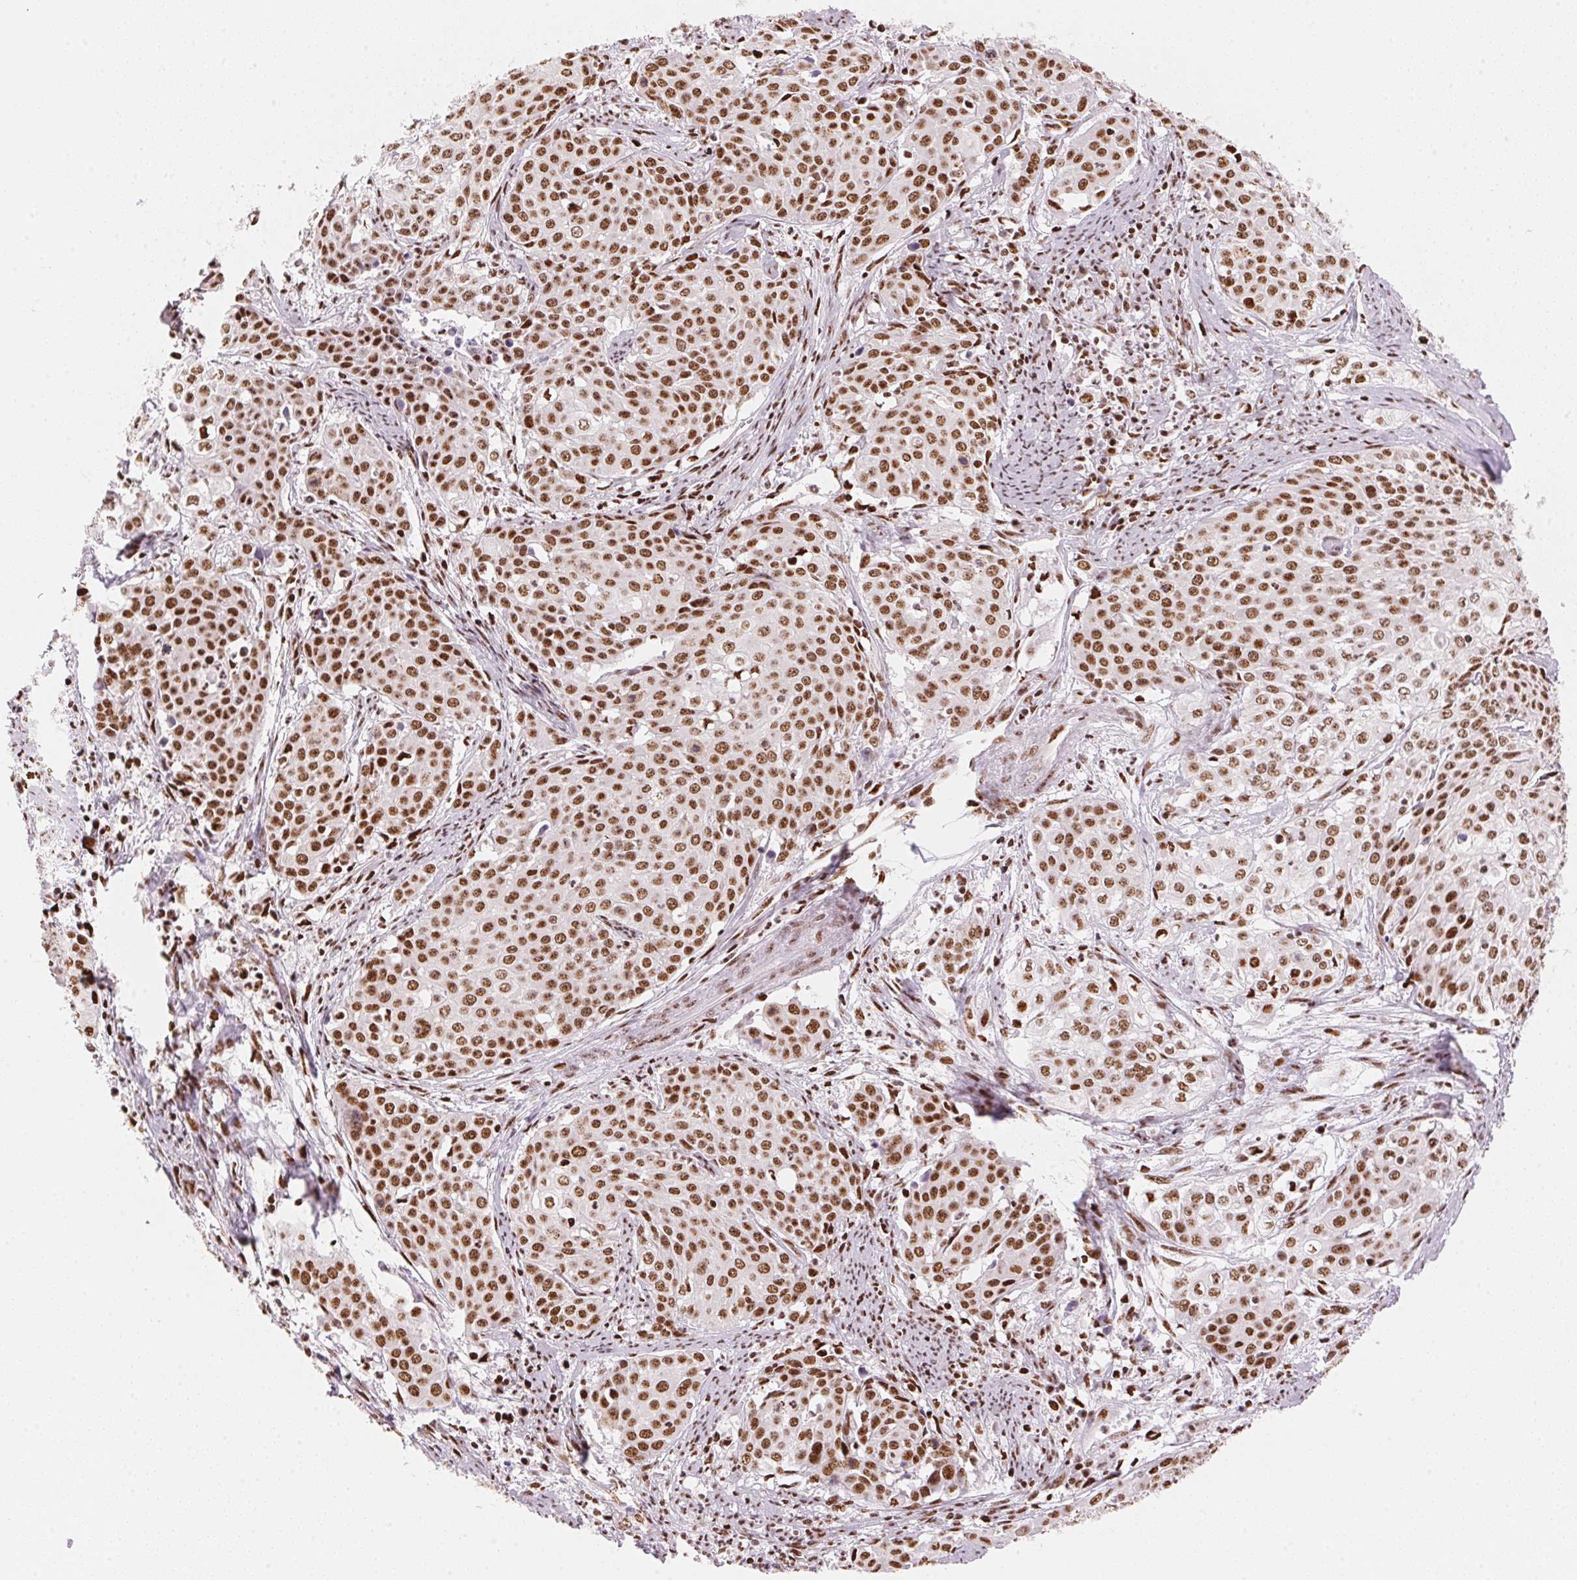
{"staining": {"intensity": "strong", "quantity": ">75%", "location": "nuclear"}, "tissue": "cervical cancer", "cell_type": "Tumor cells", "image_type": "cancer", "snomed": [{"axis": "morphology", "description": "Squamous cell carcinoma, NOS"}, {"axis": "topography", "description": "Cervix"}], "caption": "High-magnification brightfield microscopy of squamous cell carcinoma (cervical) stained with DAB (3,3'-diaminobenzidine) (brown) and counterstained with hematoxylin (blue). tumor cells exhibit strong nuclear expression is seen in about>75% of cells.", "gene": "NXF1", "patient": {"sex": "female", "age": 39}}